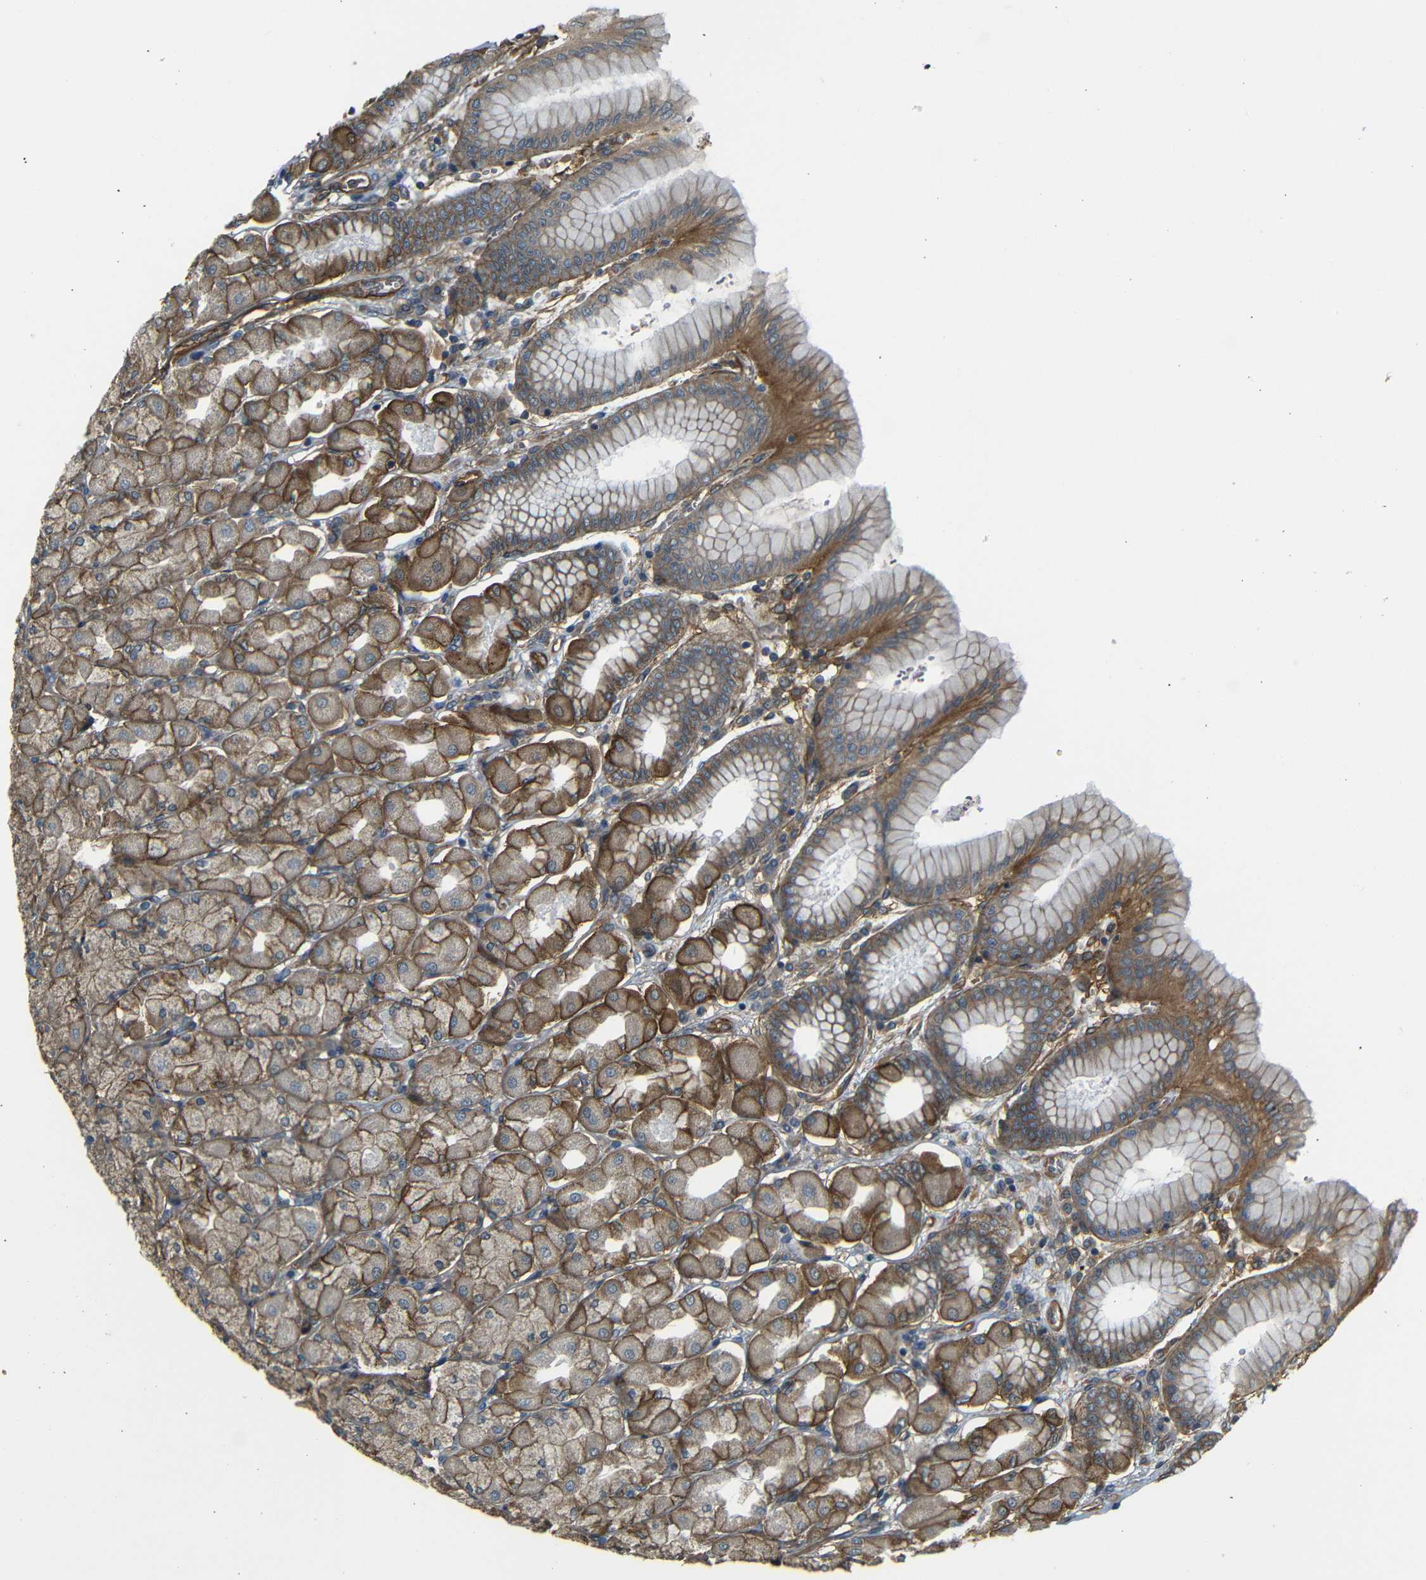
{"staining": {"intensity": "strong", "quantity": ">75%", "location": "cytoplasmic/membranous"}, "tissue": "stomach", "cell_type": "Glandular cells", "image_type": "normal", "snomed": [{"axis": "morphology", "description": "Normal tissue, NOS"}, {"axis": "topography", "description": "Stomach, upper"}], "caption": "Immunohistochemistry micrograph of benign stomach: stomach stained using IHC exhibits high levels of strong protein expression localized specifically in the cytoplasmic/membranous of glandular cells, appearing as a cytoplasmic/membranous brown color.", "gene": "RELL1", "patient": {"sex": "female", "age": 56}}